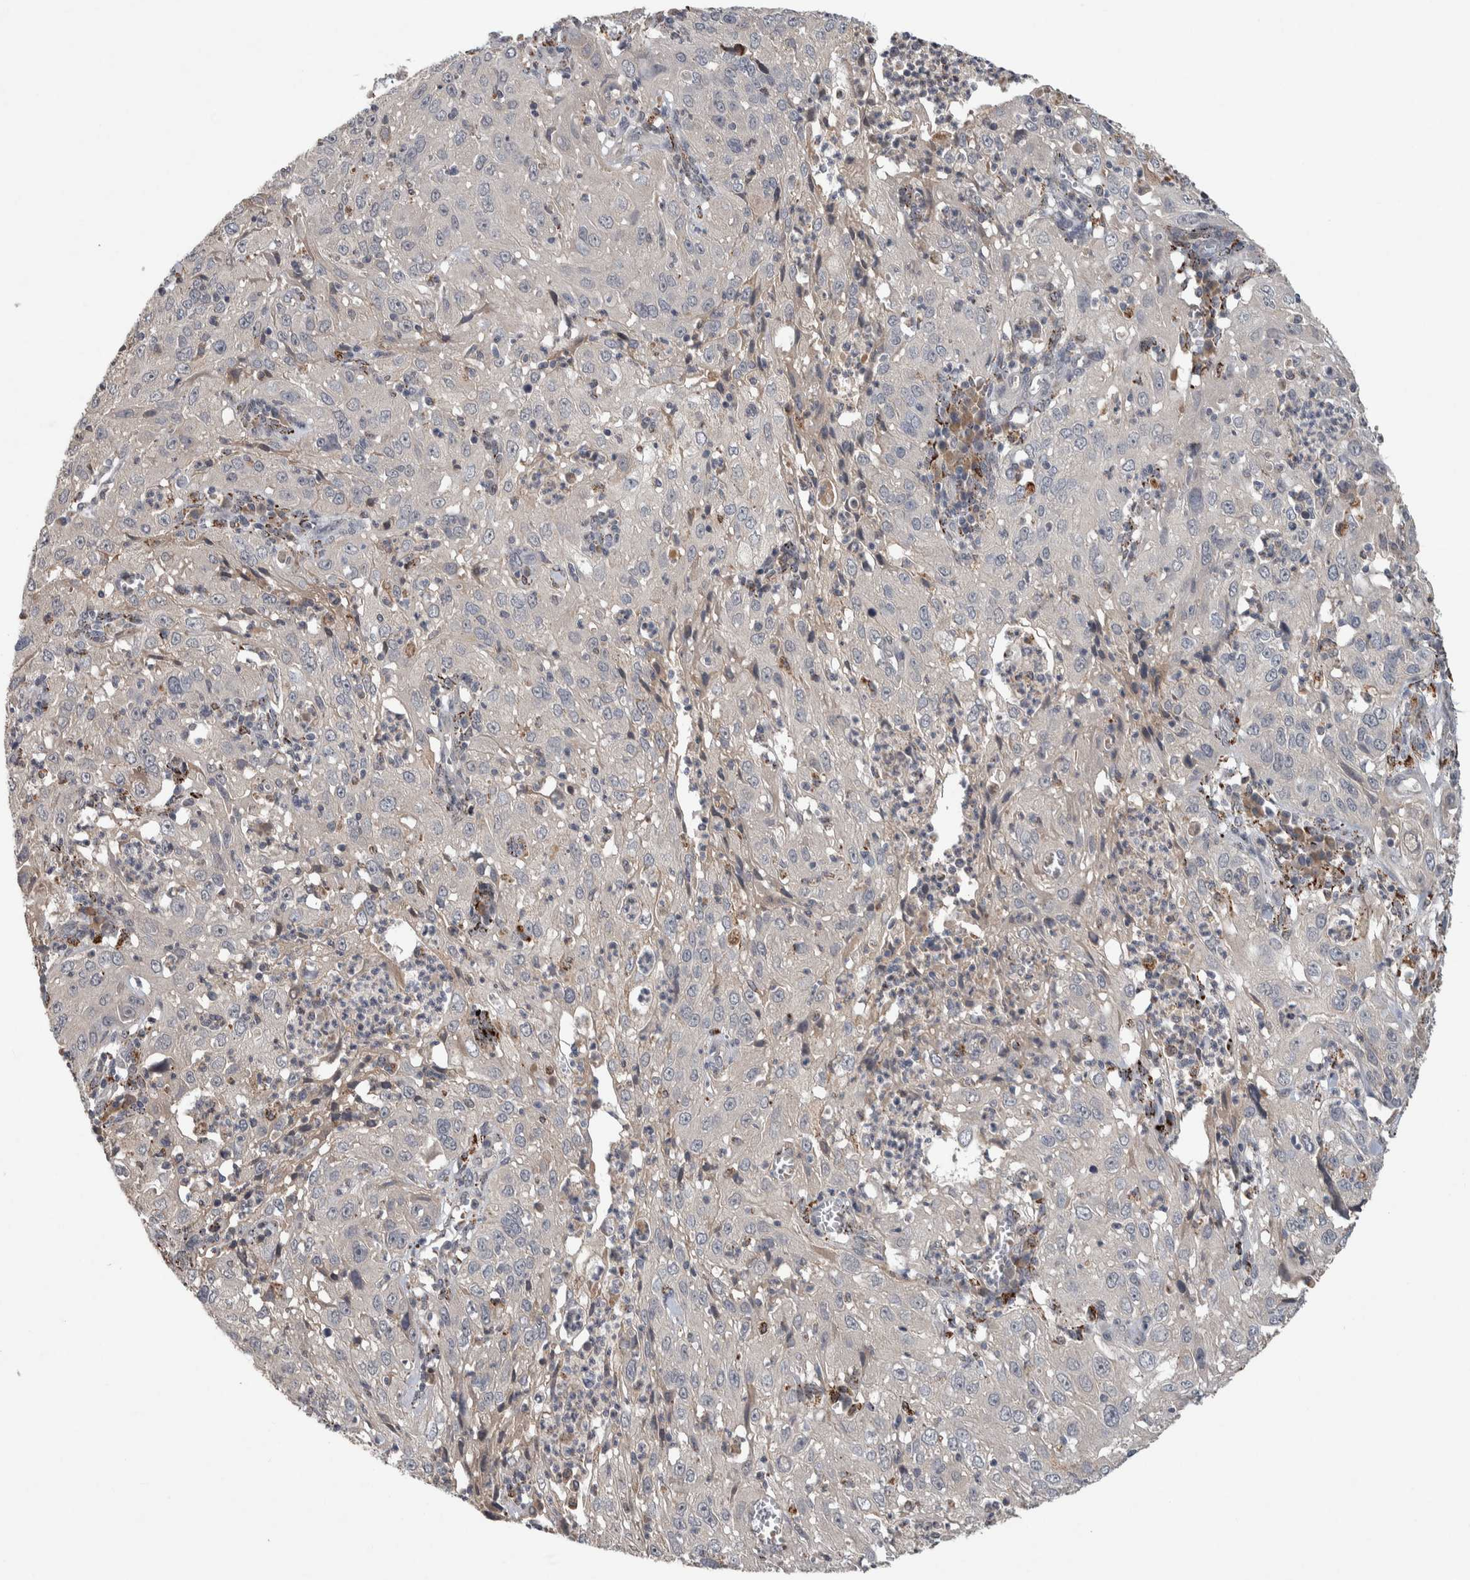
{"staining": {"intensity": "negative", "quantity": "none", "location": "none"}, "tissue": "cervical cancer", "cell_type": "Tumor cells", "image_type": "cancer", "snomed": [{"axis": "morphology", "description": "Squamous cell carcinoma, NOS"}, {"axis": "topography", "description": "Cervix"}], "caption": "Immunohistochemistry (IHC) image of squamous cell carcinoma (cervical) stained for a protein (brown), which reveals no staining in tumor cells.", "gene": "CHRM3", "patient": {"sex": "female", "age": 32}}